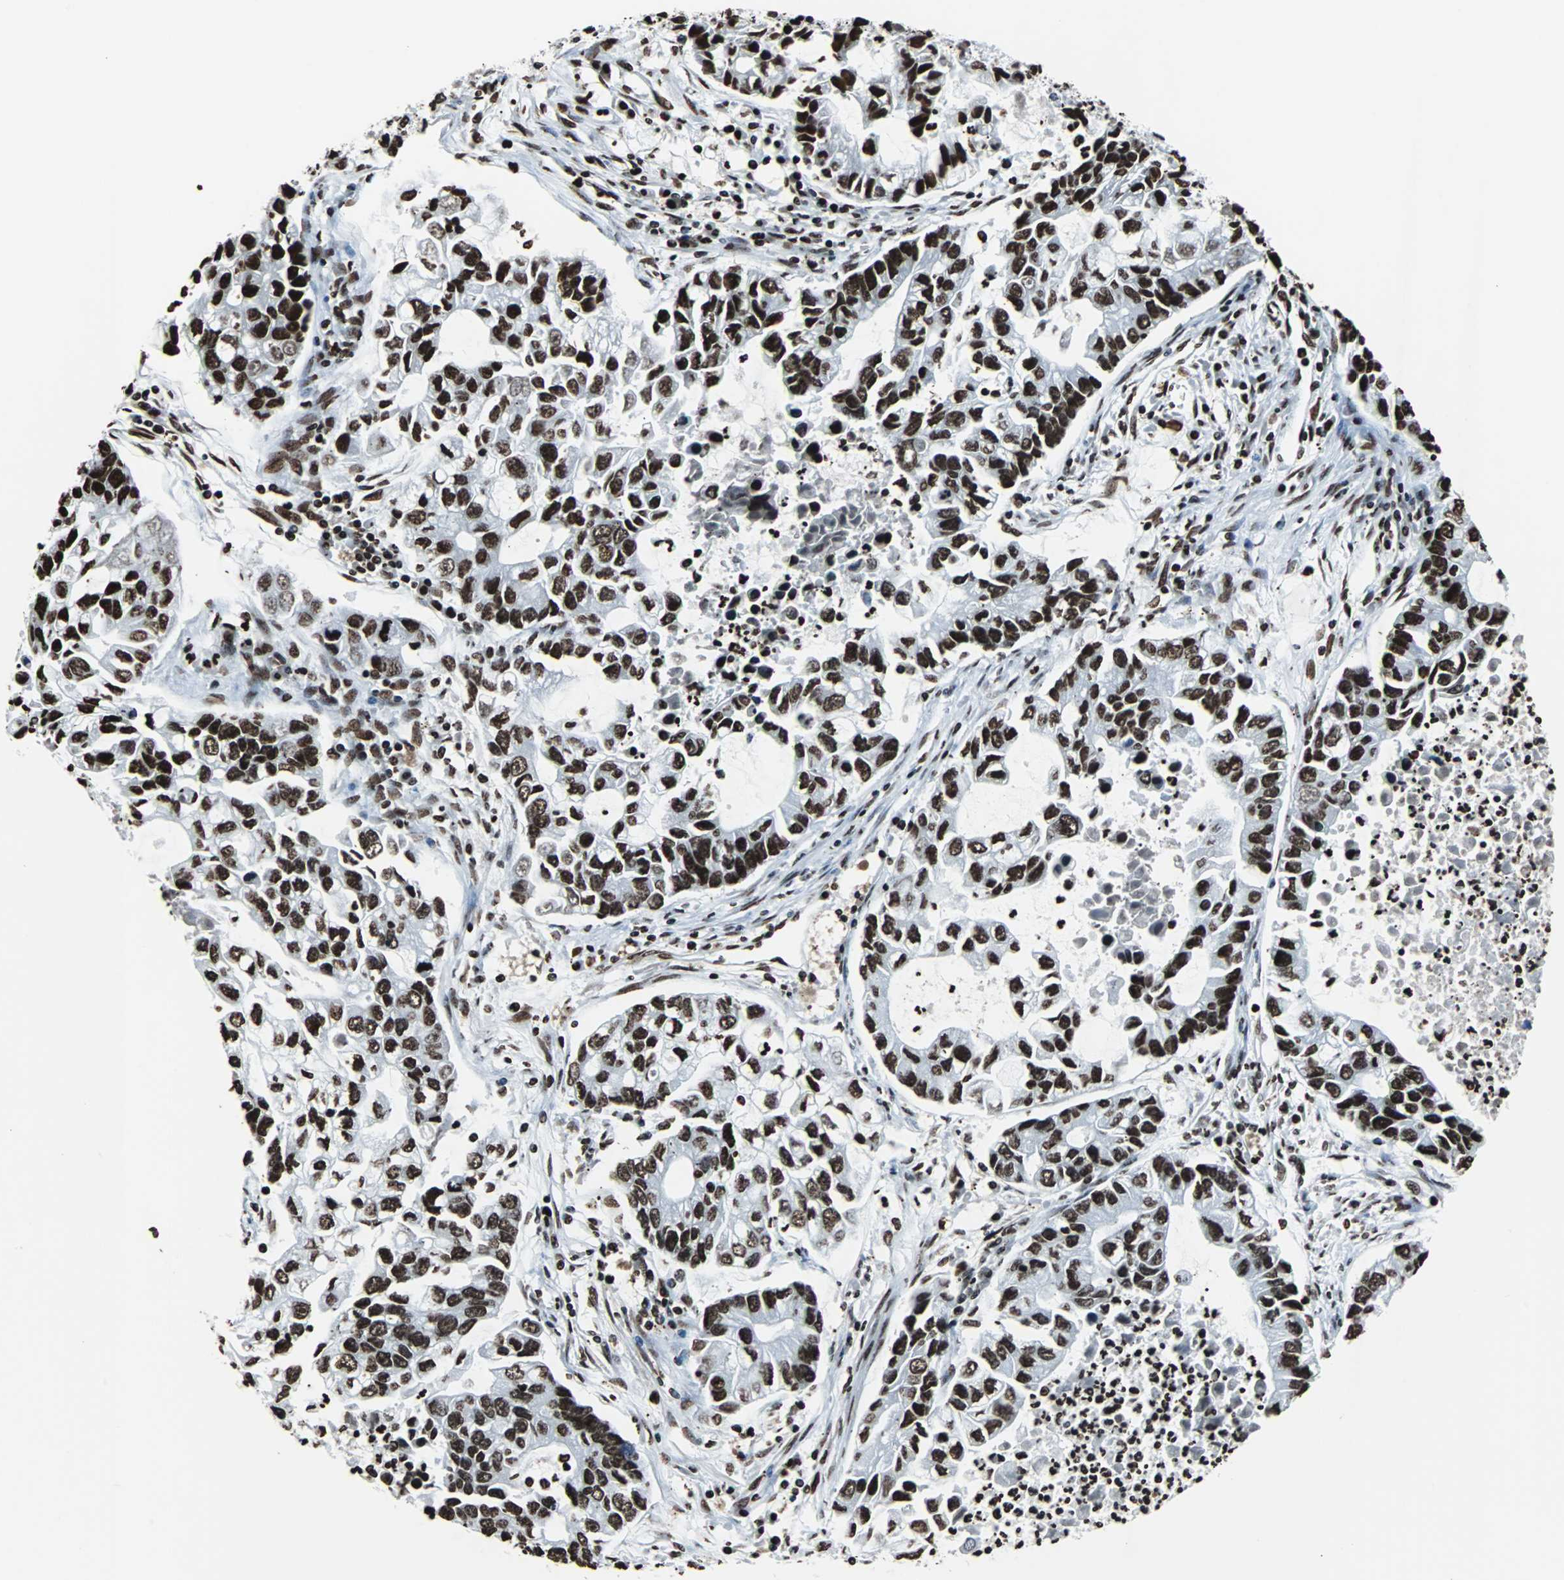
{"staining": {"intensity": "strong", "quantity": ">75%", "location": "nuclear"}, "tissue": "lung cancer", "cell_type": "Tumor cells", "image_type": "cancer", "snomed": [{"axis": "morphology", "description": "Adenocarcinoma, NOS"}, {"axis": "topography", "description": "Lung"}], "caption": "Immunohistochemistry (IHC) micrograph of lung adenocarcinoma stained for a protein (brown), which exhibits high levels of strong nuclear positivity in approximately >75% of tumor cells.", "gene": "H2BC18", "patient": {"sex": "female", "age": 51}}